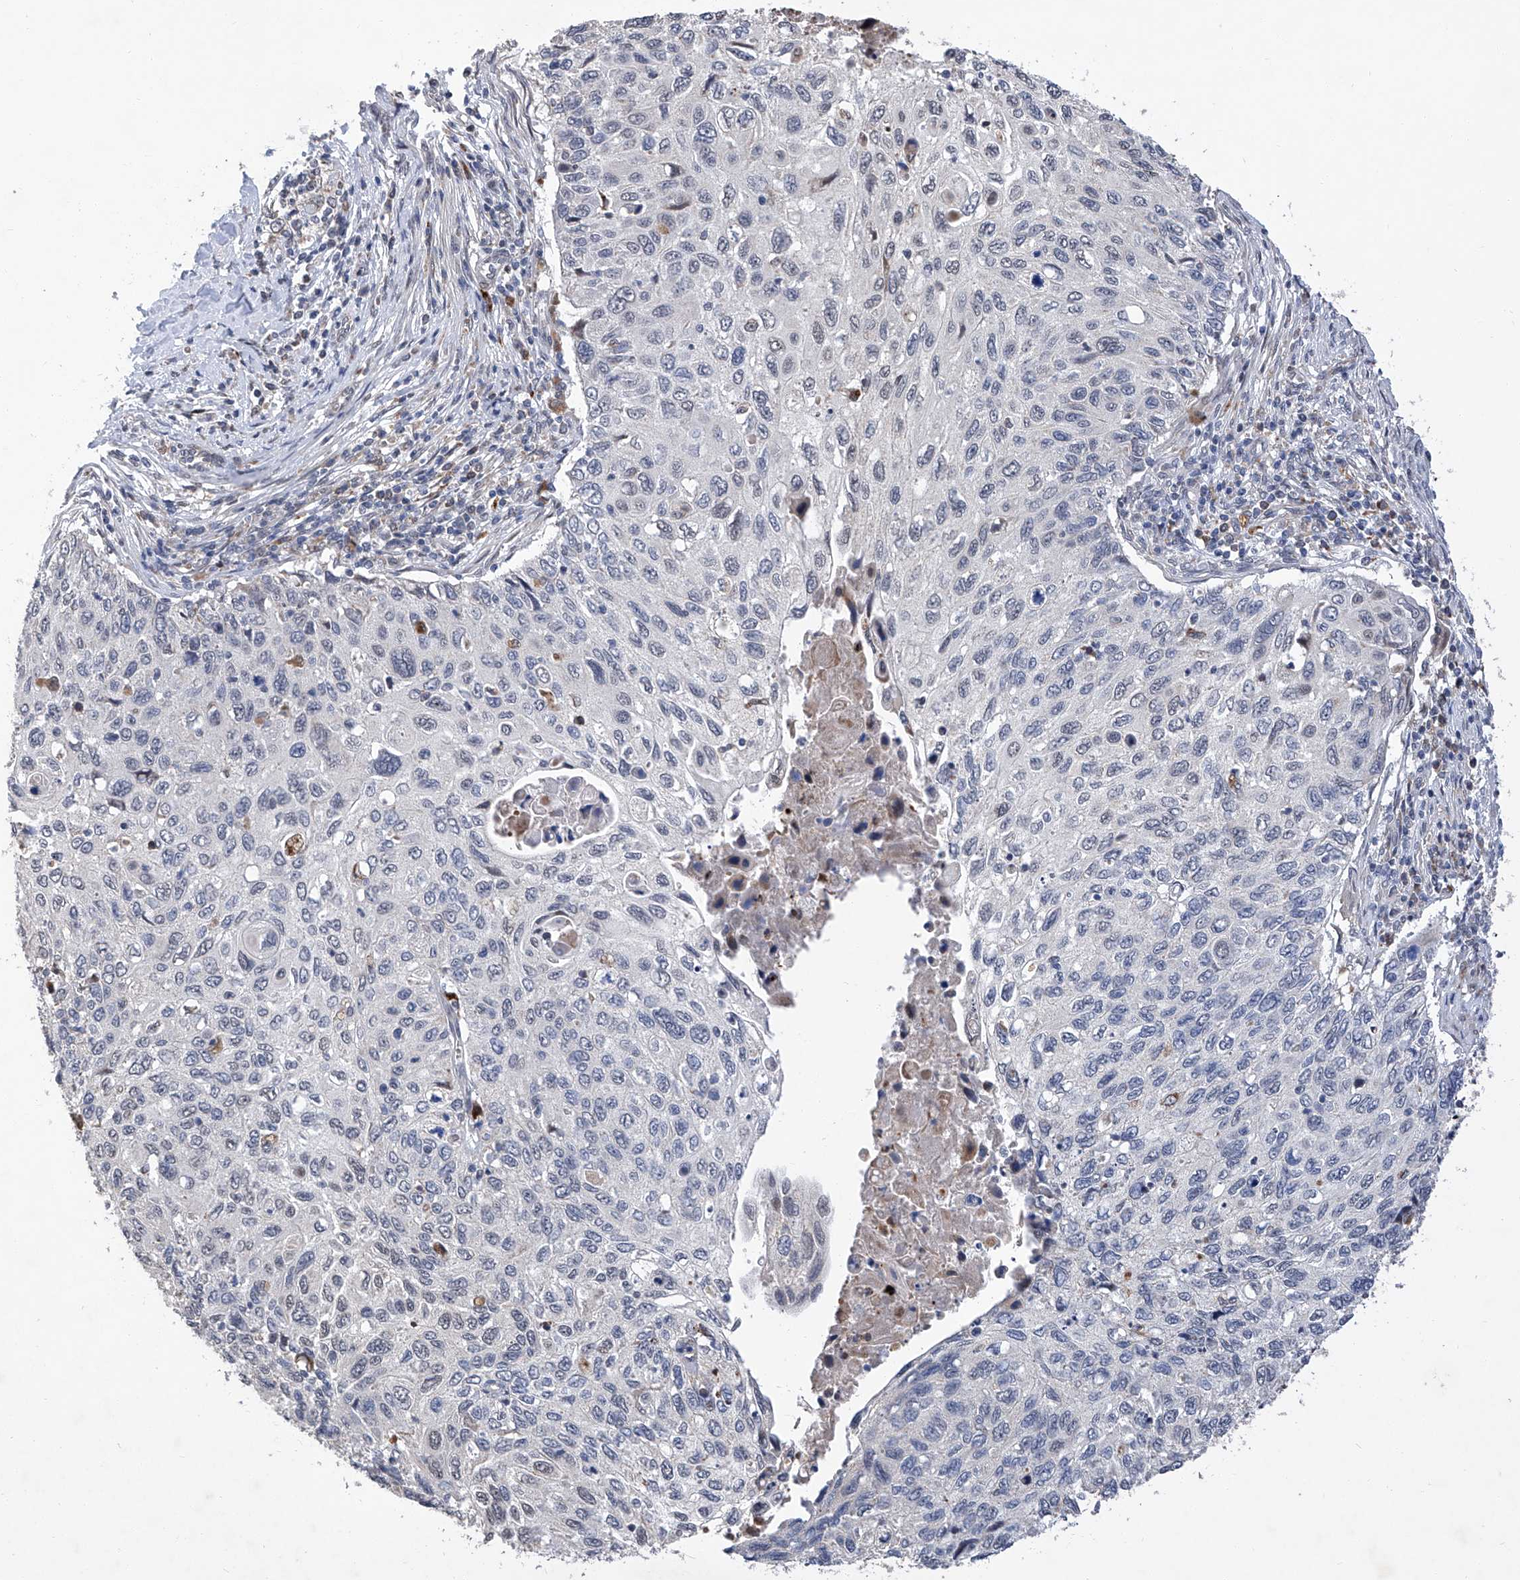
{"staining": {"intensity": "negative", "quantity": "none", "location": "none"}, "tissue": "cervical cancer", "cell_type": "Tumor cells", "image_type": "cancer", "snomed": [{"axis": "morphology", "description": "Squamous cell carcinoma, NOS"}, {"axis": "topography", "description": "Cervix"}], "caption": "High power microscopy micrograph of an immunohistochemistry (IHC) photomicrograph of cervical cancer (squamous cell carcinoma), revealing no significant staining in tumor cells.", "gene": "FARP2", "patient": {"sex": "female", "age": 70}}